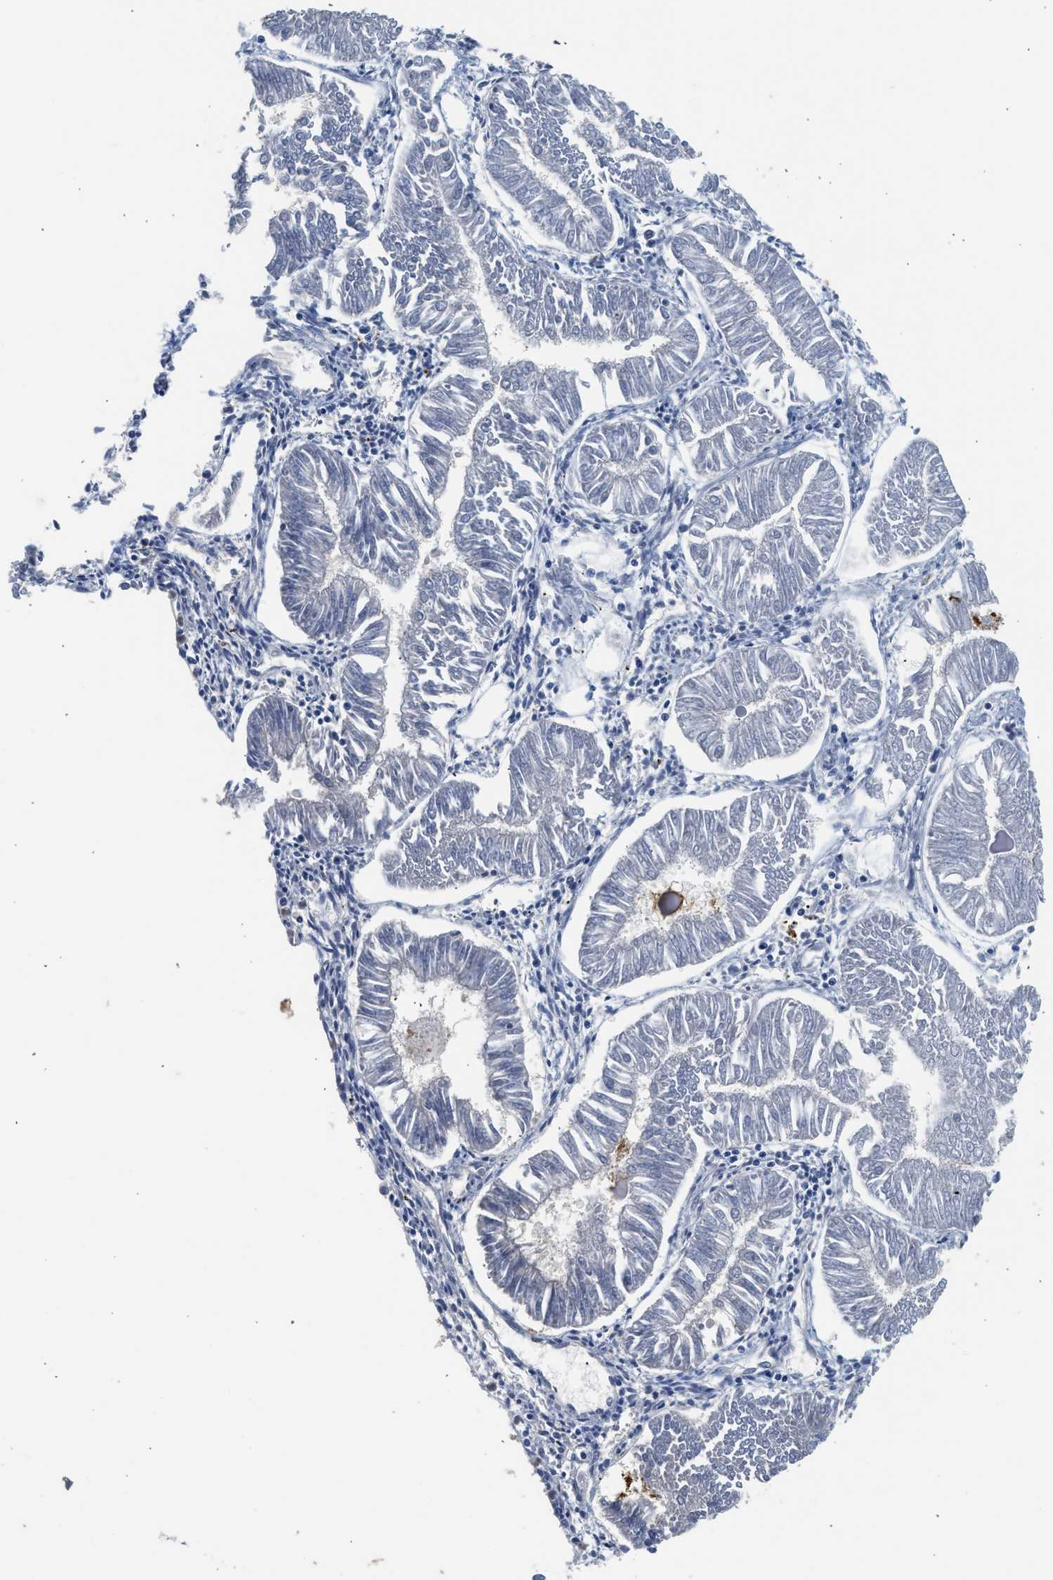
{"staining": {"intensity": "negative", "quantity": "none", "location": "none"}, "tissue": "endometrial cancer", "cell_type": "Tumor cells", "image_type": "cancer", "snomed": [{"axis": "morphology", "description": "Adenocarcinoma, NOS"}, {"axis": "topography", "description": "Endometrium"}], "caption": "This is a micrograph of immunohistochemistry staining of endometrial adenocarcinoma, which shows no expression in tumor cells.", "gene": "CSF3R", "patient": {"sex": "female", "age": 53}}